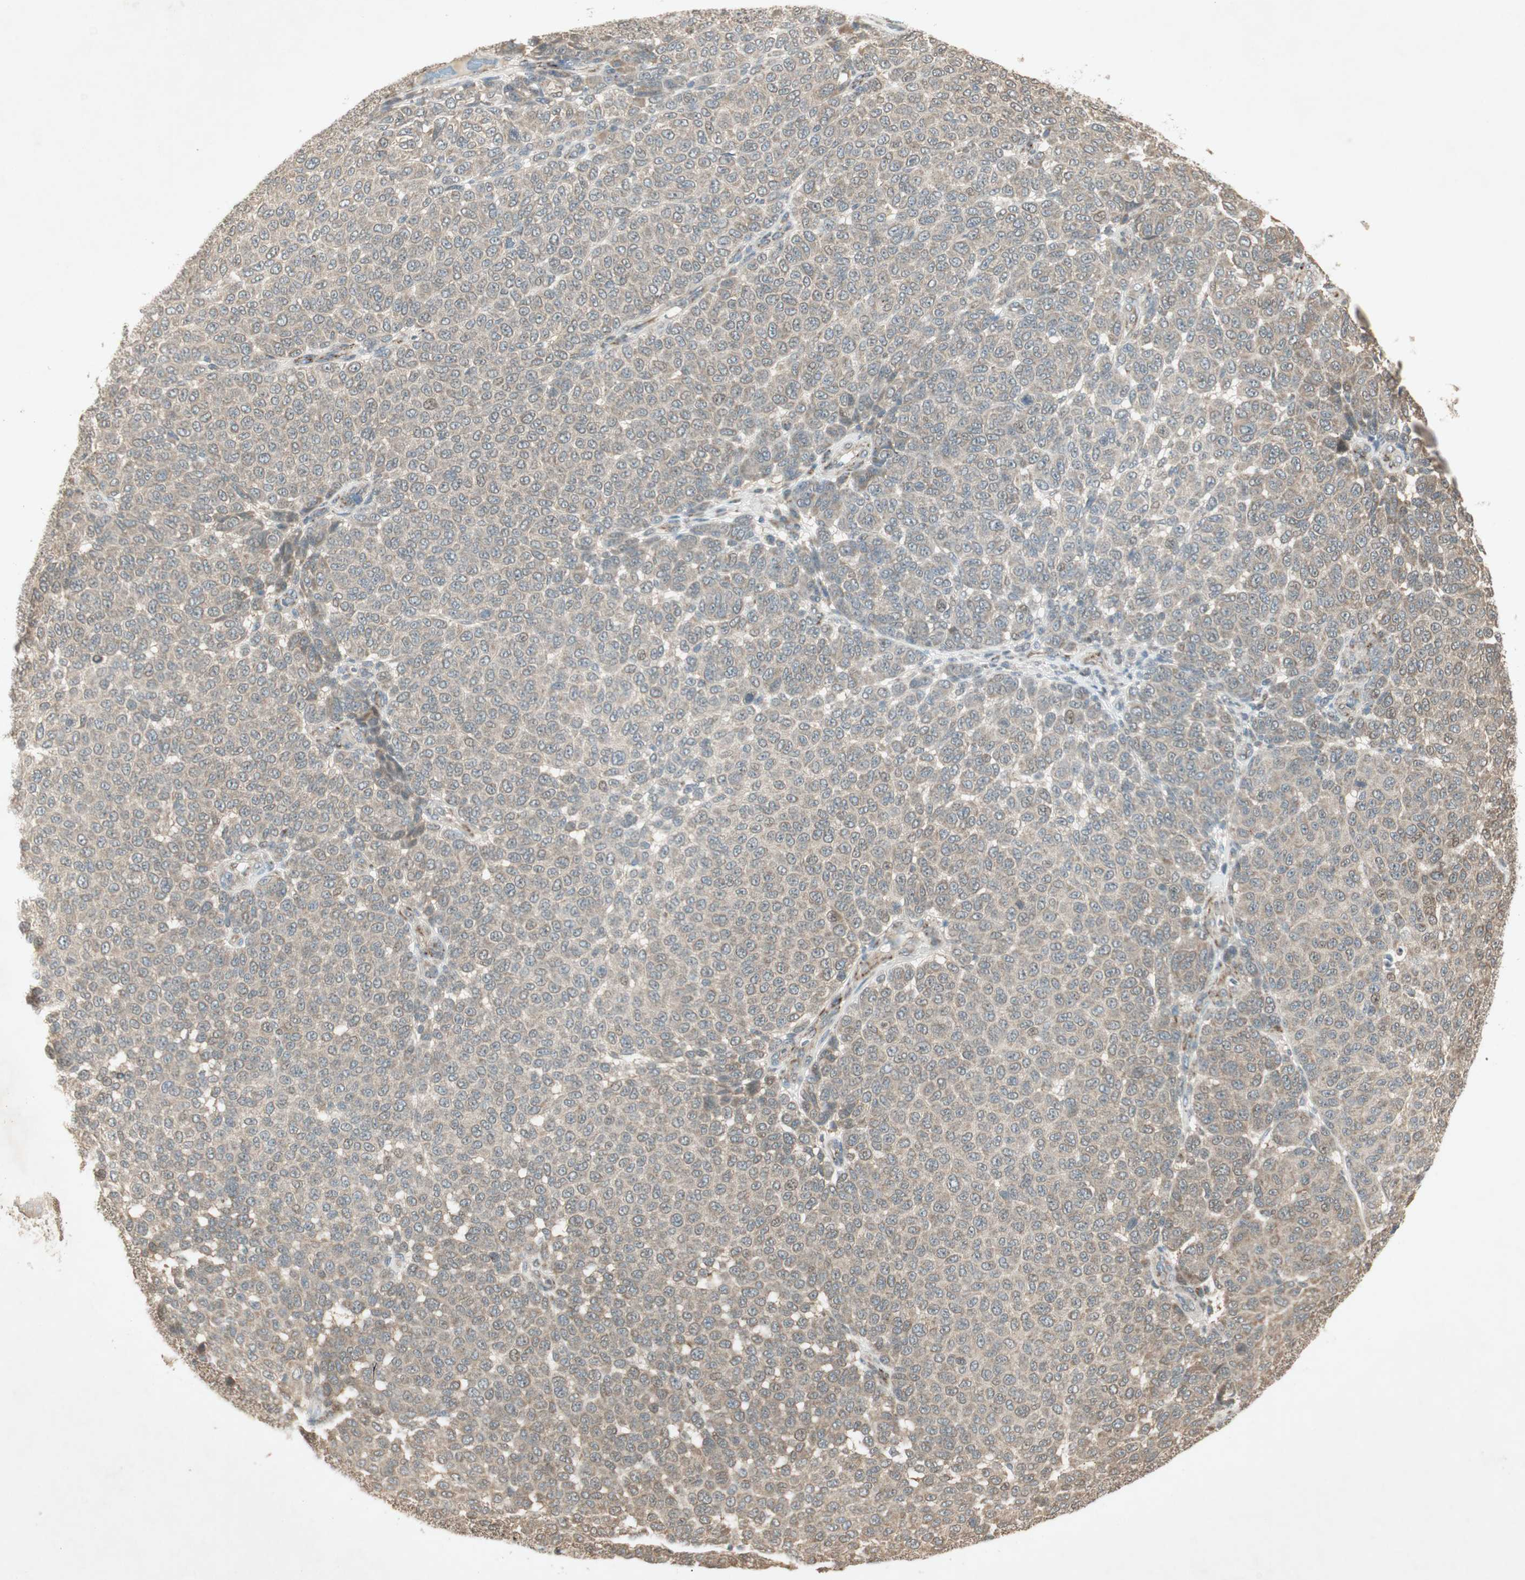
{"staining": {"intensity": "weak", "quantity": ">75%", "location": "cytoplasmic/membranous"}, "tissue": "melanoma", "cell_type": "Tumor cells", "image_type": "cancer", "snomed": [{"axis": "morphology", "description": "Malignant melanoma, NOS"}, {"axis": "topography", "description": "Skin"}], "caption": "The photomicrograph demonstrates a brown stain indicating the presence of a protein in the cytoplasmic/membranous of tumor cells in malignant melanoma.", "gene": "USP2", "patient": {"sex": "male", "age": 59}}